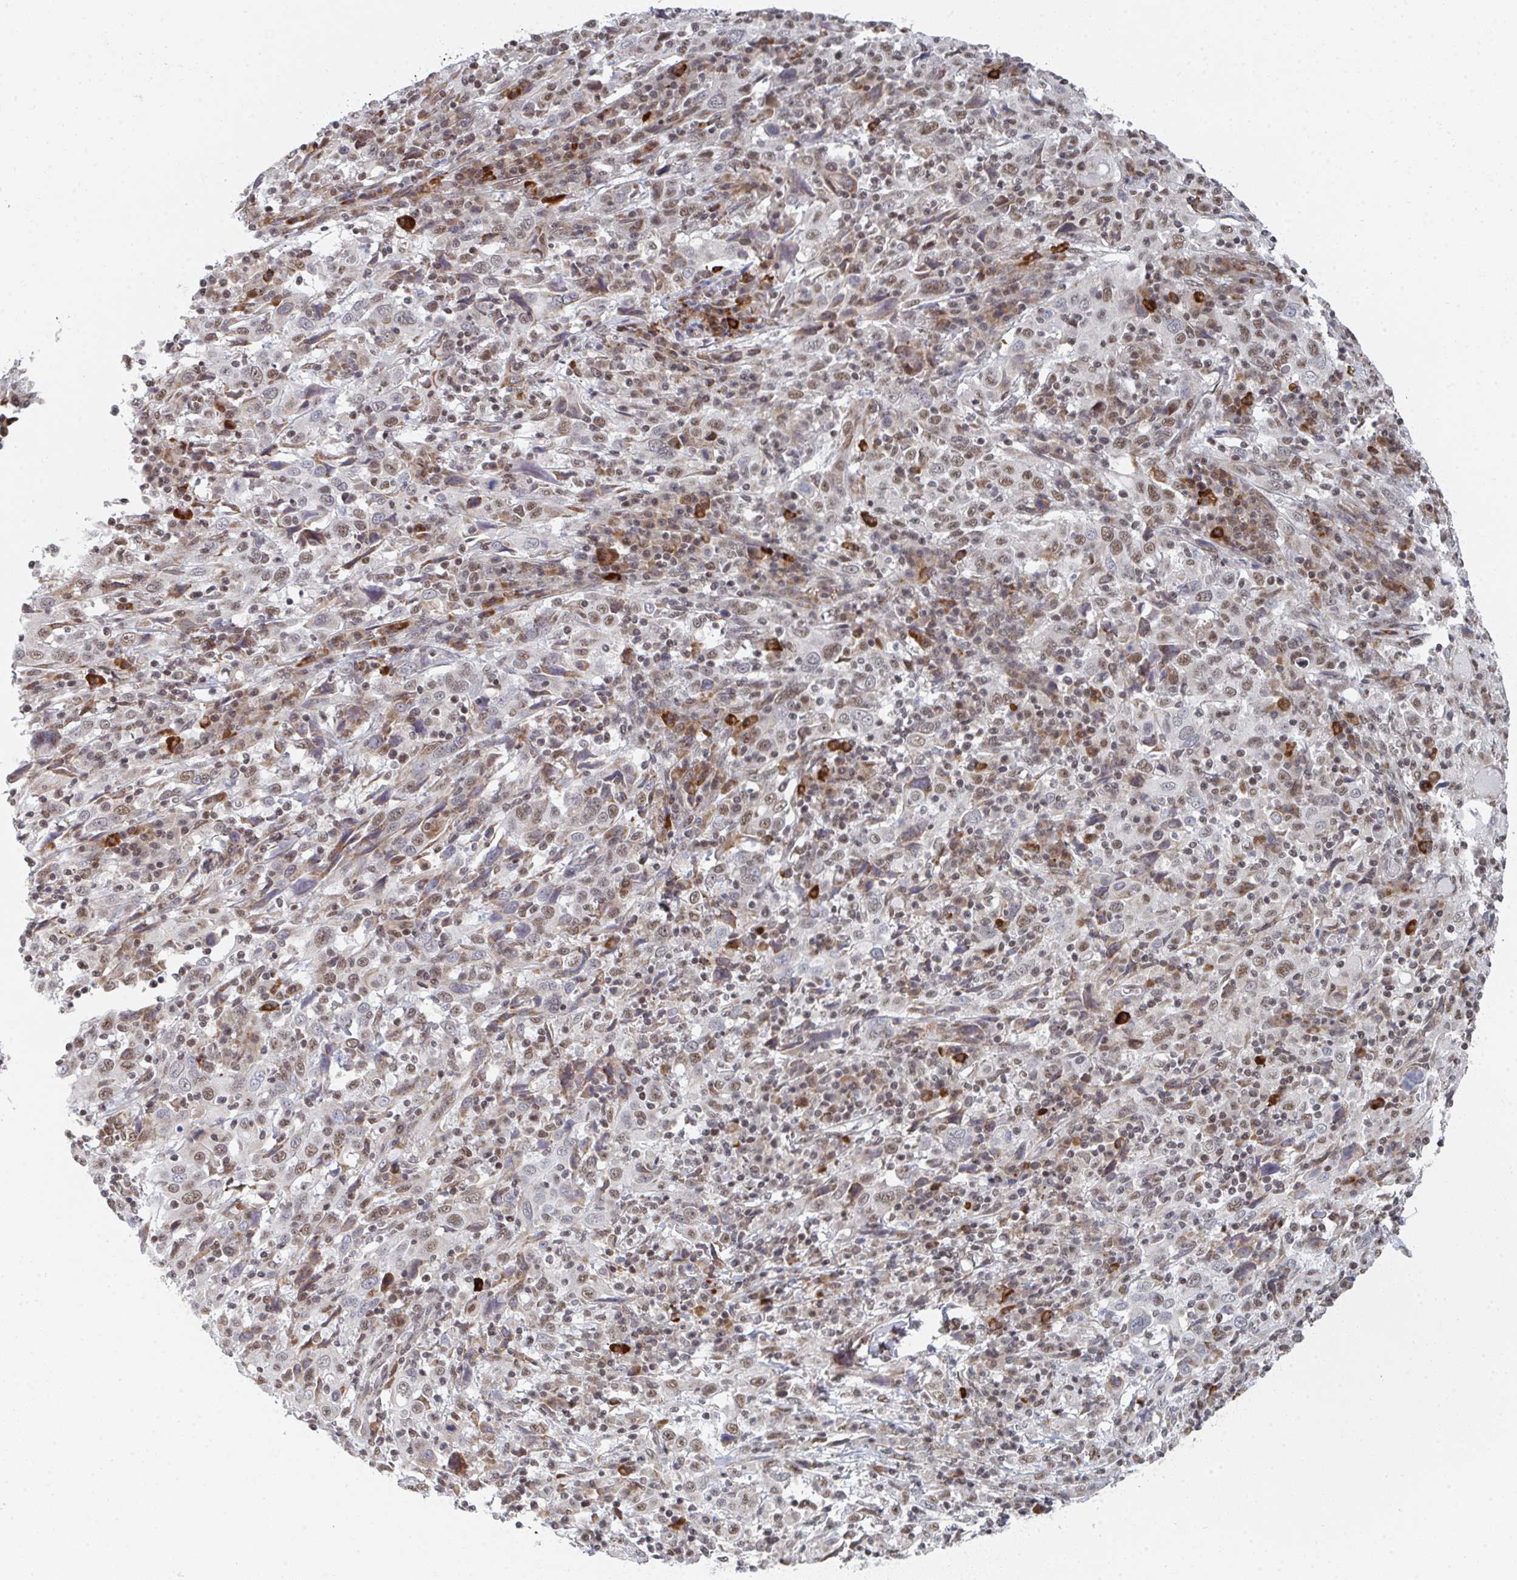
{"staining": {"intensity": "weak", "quantity": ">75%", "location": "nuclear"}, "tissue": "cervical cancer", "cell_type": "Tumor cells", "image_type": "cancer", "snomed": [{"axis": "morphology", "description": "Squamous cell carcinoma, NOS"}, {"axis": "topography", "description": "Cervix"}], "caption": "Cervical cancer tissue displays weak nuclear staining in about >75% of tumor cells", "gene": "MBNL1", "patient": {"sex": "female", "age": 46}}